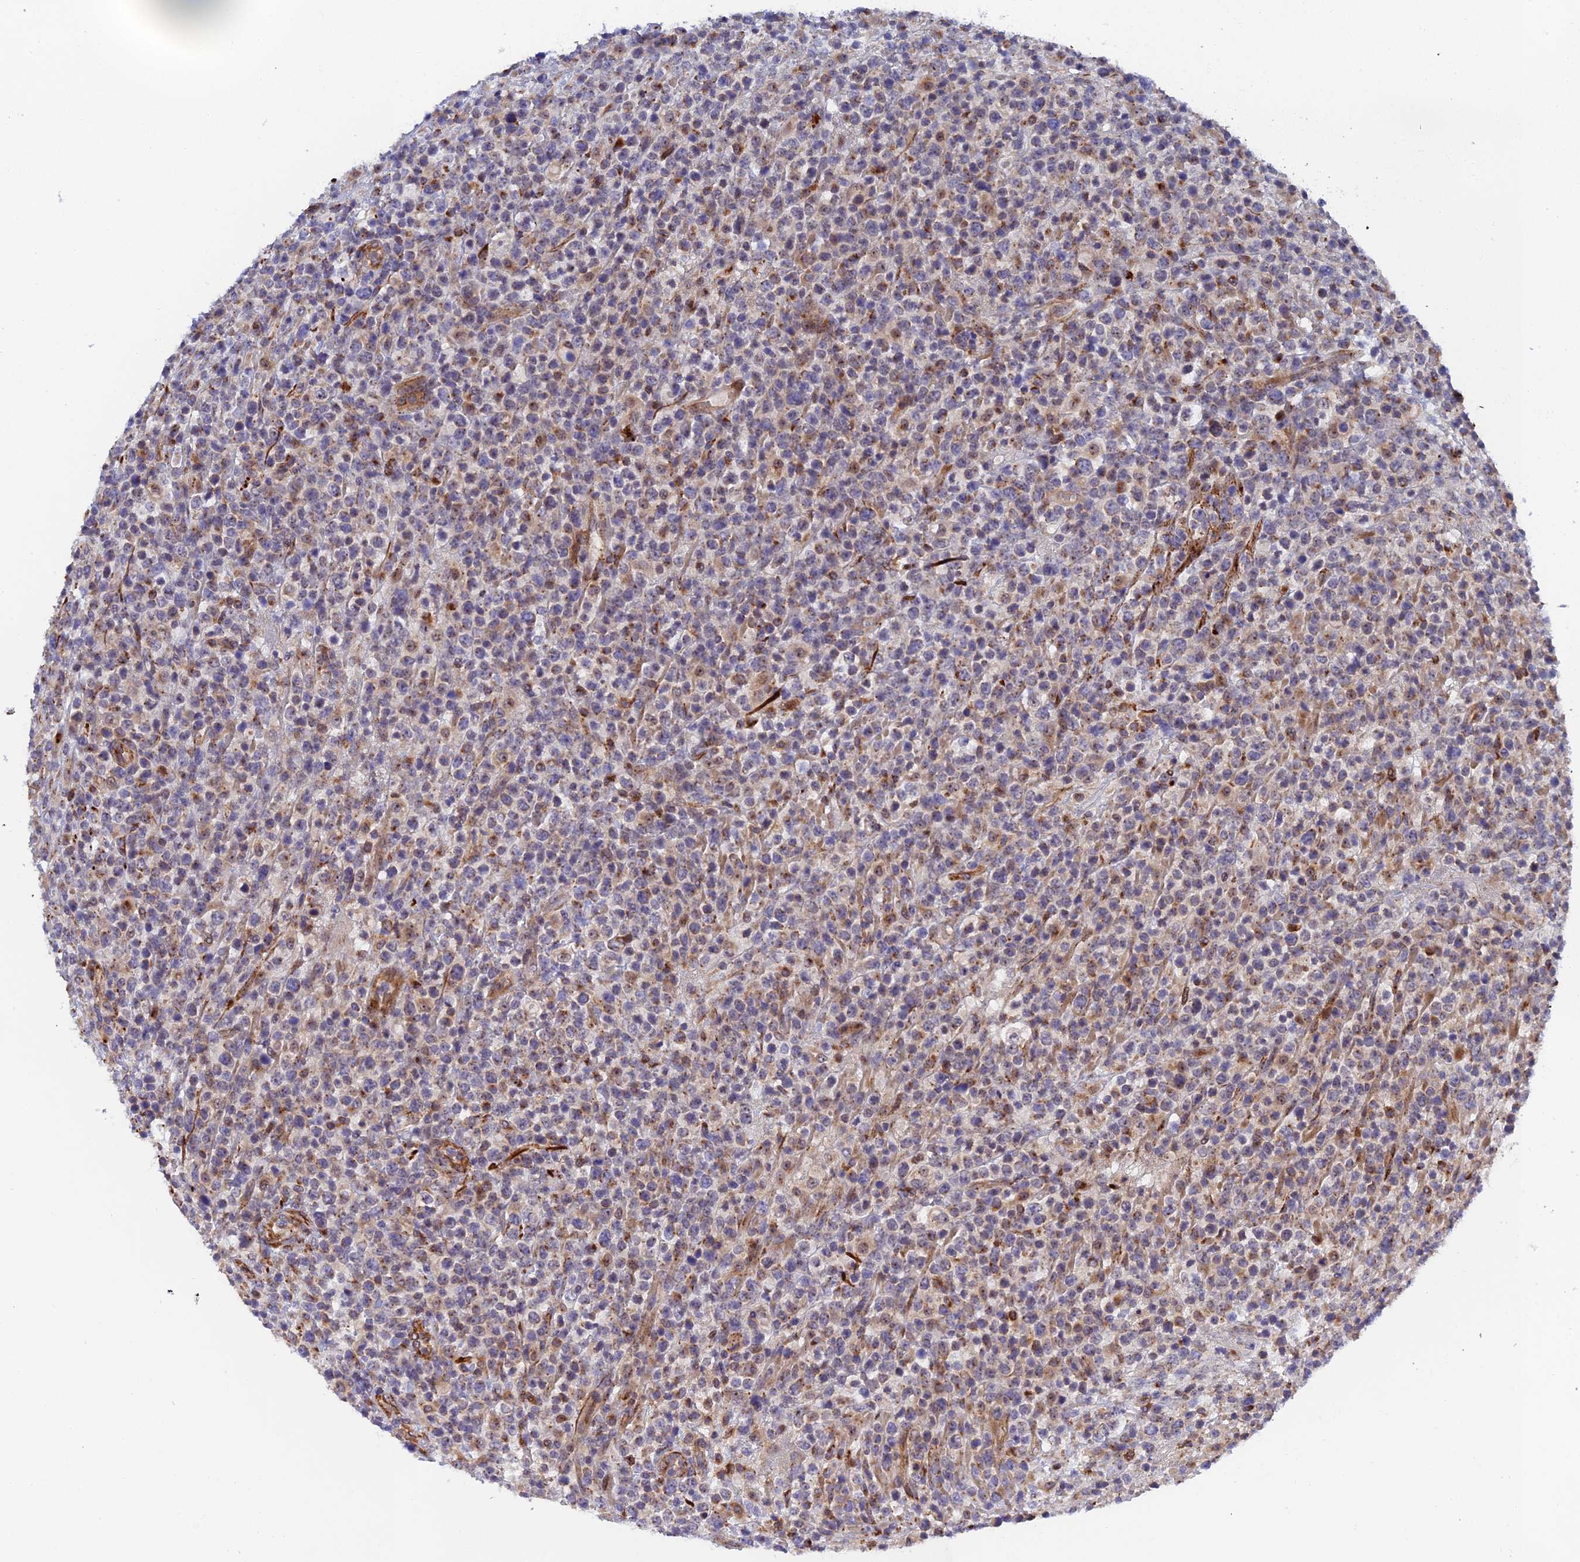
{"staining": {"intensity": "weak", "quantity": "<25%", "location": "cytoplasmic/membranous"}, "tissue": "lymphoma", "cell_type": "Tumor cells", "image_type": "cancer", "snomed": [{"axis": "morphology", "description": "Malignant lymphoma, non-Hodgkin's type, High grade"}, {"axis": "topography", "description": "Colon"}], "caption": "The immunohistochemistry (IHC) histopathology image has no significant expression in tumor cells of lymphoma tissue.", "gene": "PPP2R3C", "patient": {"sex": "female", "age": 53}}